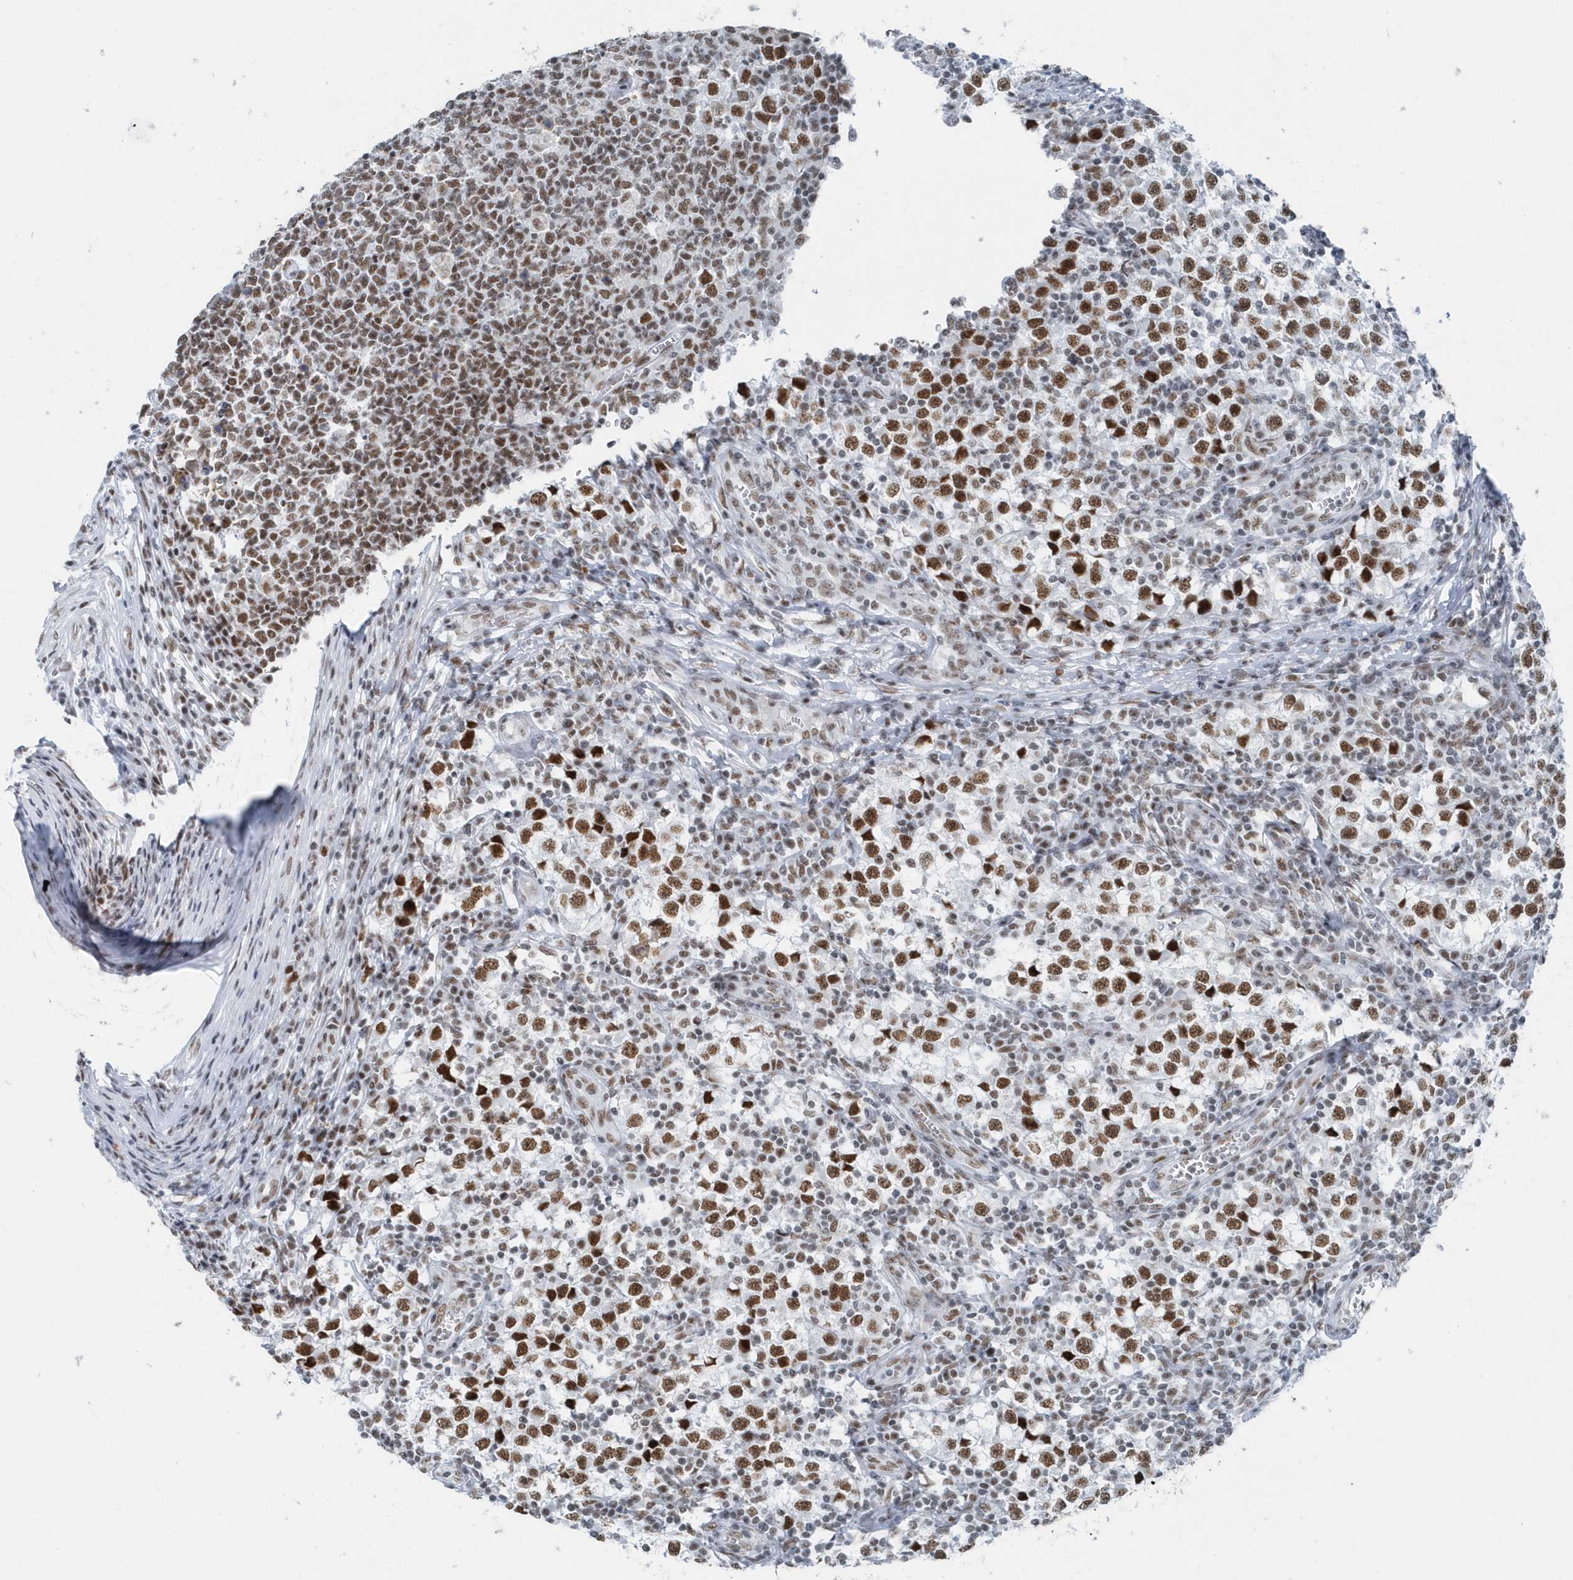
{"staining": {"intensity": "strong", "quantity": ">75%", "location": "nuclear"}, "tissue": "testis cancer", "cell_type": "Tumor cells", "image_type": "cancer", "snomed": [{"axis": "morphology", "description": "Seminoma, NOS"}, {"axis": "topography", "description": "Testis"}], "caption": "Immunohistochemical staining of human testis cancer demonstrates high levels of strong nuclear staining in approximately >75% of tumor cells.", "gene": "FIP1L1", "patient": {"sex": "male", "age": 65}}